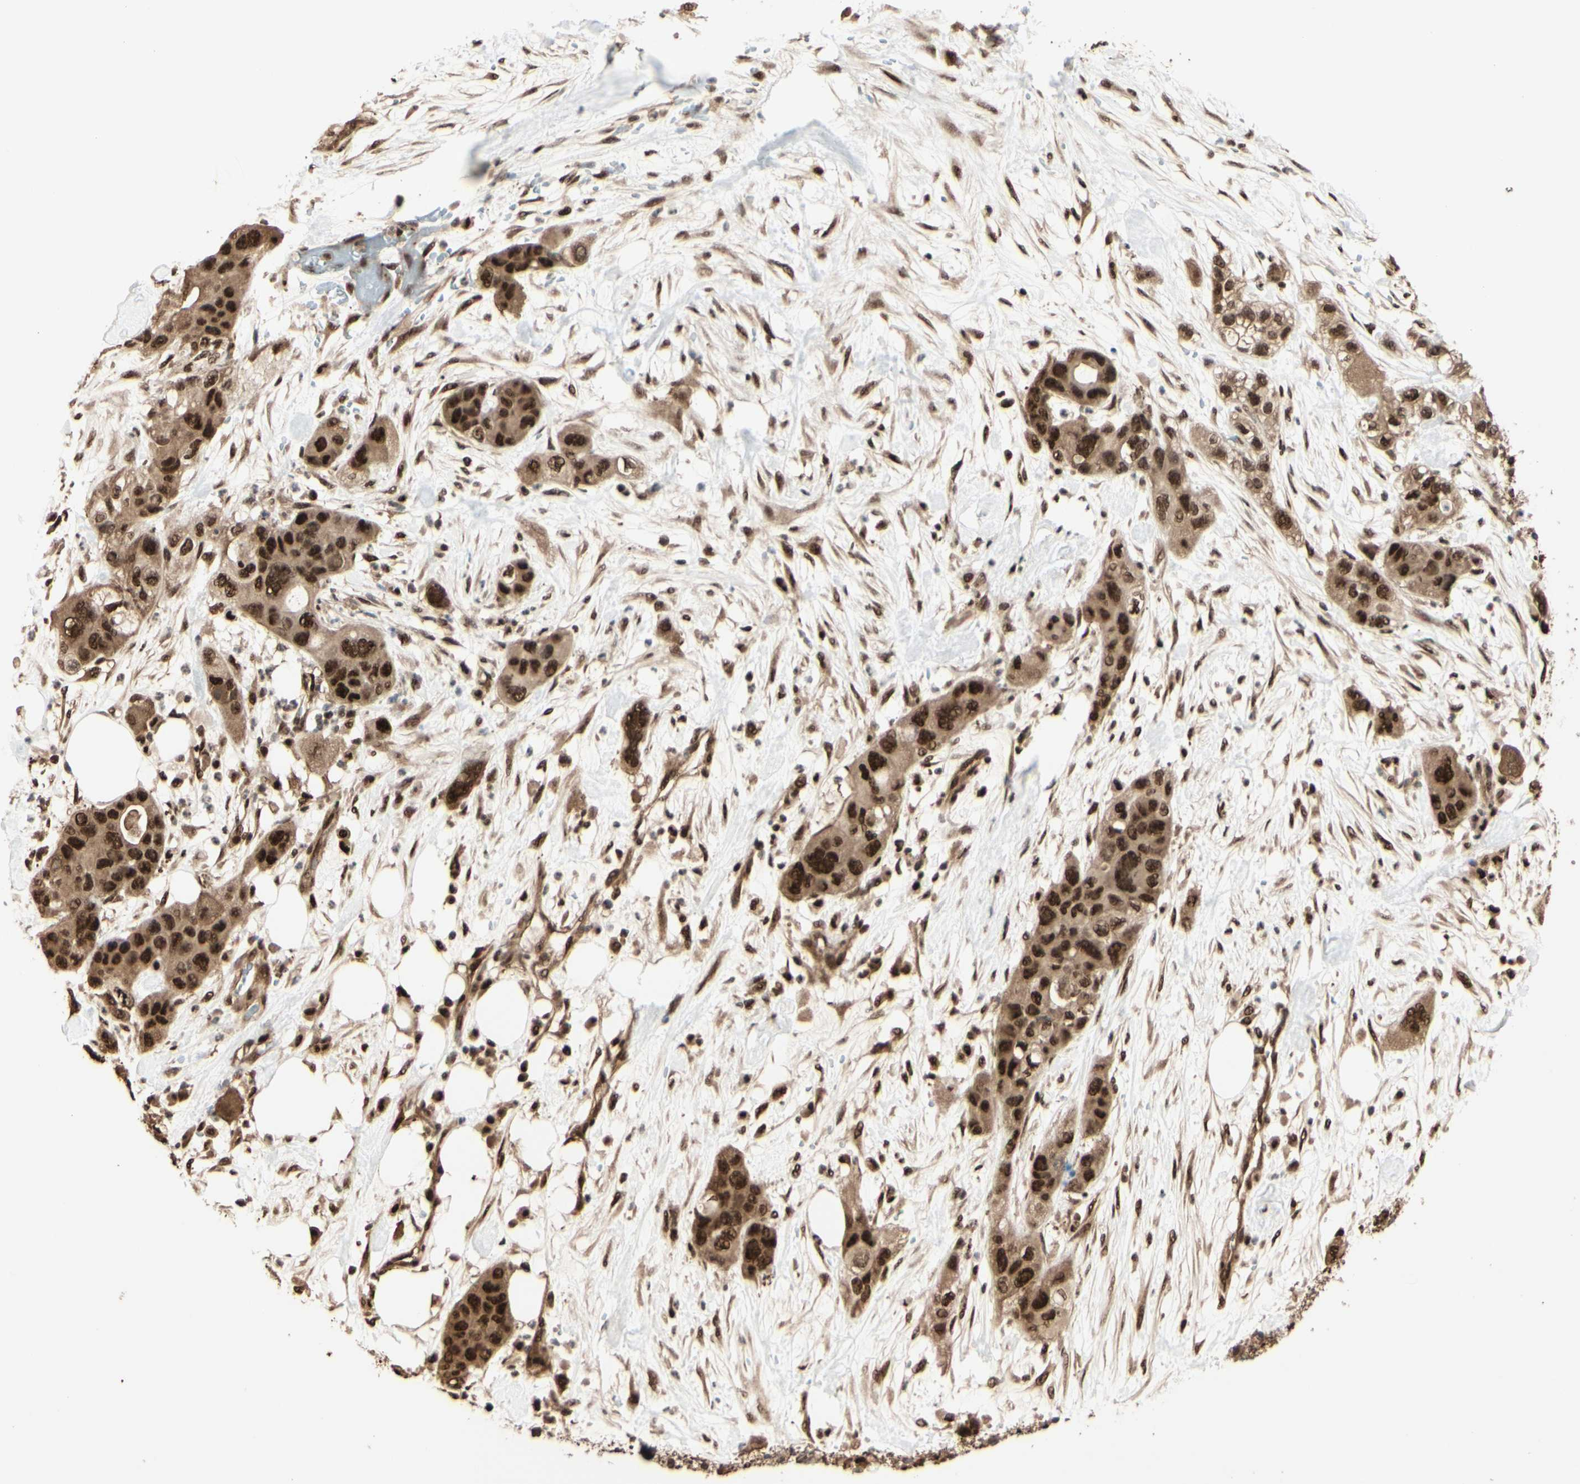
{"staining": {"intensity": "strong", "quantity": ">75%", "location": "cytoplasmic/membranous,nuclear"}, "tissue": "pancreatic cancer", "cell_type": "Tumor cells", "image_type": "cancer", "snomed": [{"axis": "morphology", "description": "Adenocarcinoma, NOS"}, {"axis": "topography", "description": "Pancreas"}], "caption": "Immunohistochemistry image of neoplastic tissue: human pancreatic cancer (adenocarcinoma) stained using IHC demonstrates high levels of strong protein expression localized specifically in the cytoplasmic/membranous and nuclear of tumor cells, appearing as a cytoplasmic/membranous and nuclear brown color.", "gene": "HSF1", "patient": {"sex": "female", "age": 71}}